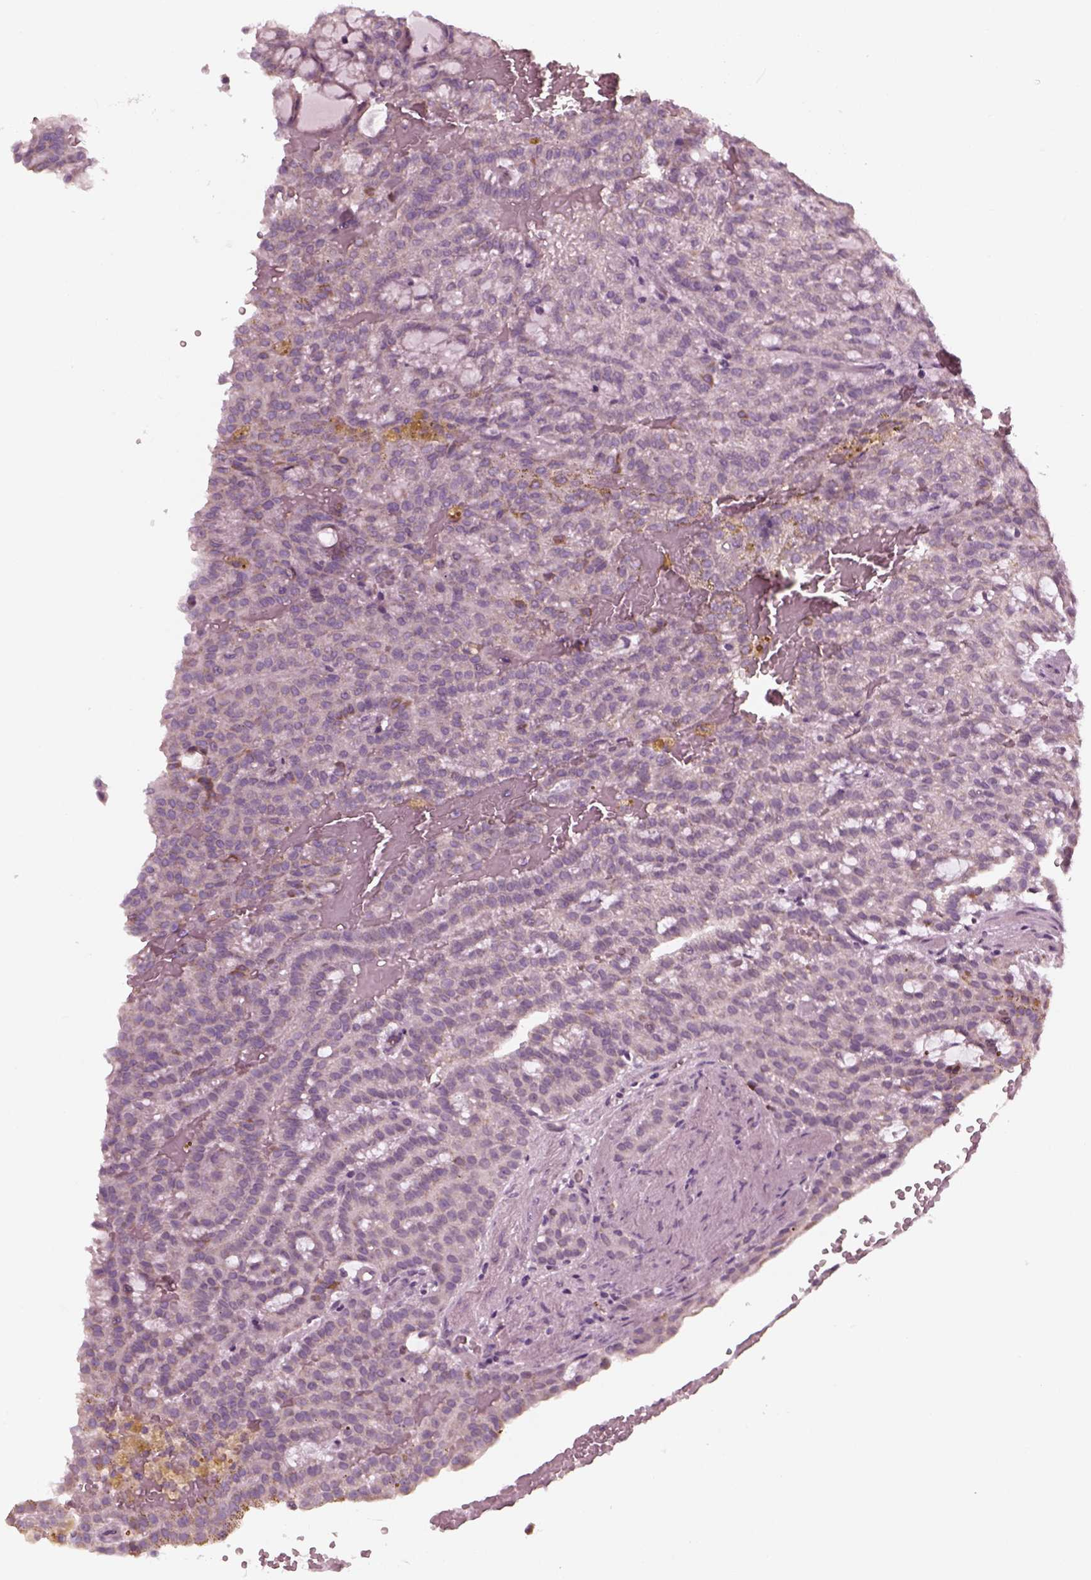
{"staining": {"intensity": "moderate", "quantity": "<25%", "location": "cytoplasmic/membranous"}, "tissue": "renal cancer", "cell_type": "Tumor cells", "image_type": "cancer", "snomed": [{"axis": "morphology", "description": "Adenocarcinoma, NOS"}, {"axis": "topography", "description": "Kidney"}], "caption": "Adenocarcinoma (renal) stained for a protein (brown) displays moderate cytoplasmic/membranous positive expression in about <25% of tumor cells.", "gene": "CELSR3", "patient": {"sex": "male", "age": 63}}